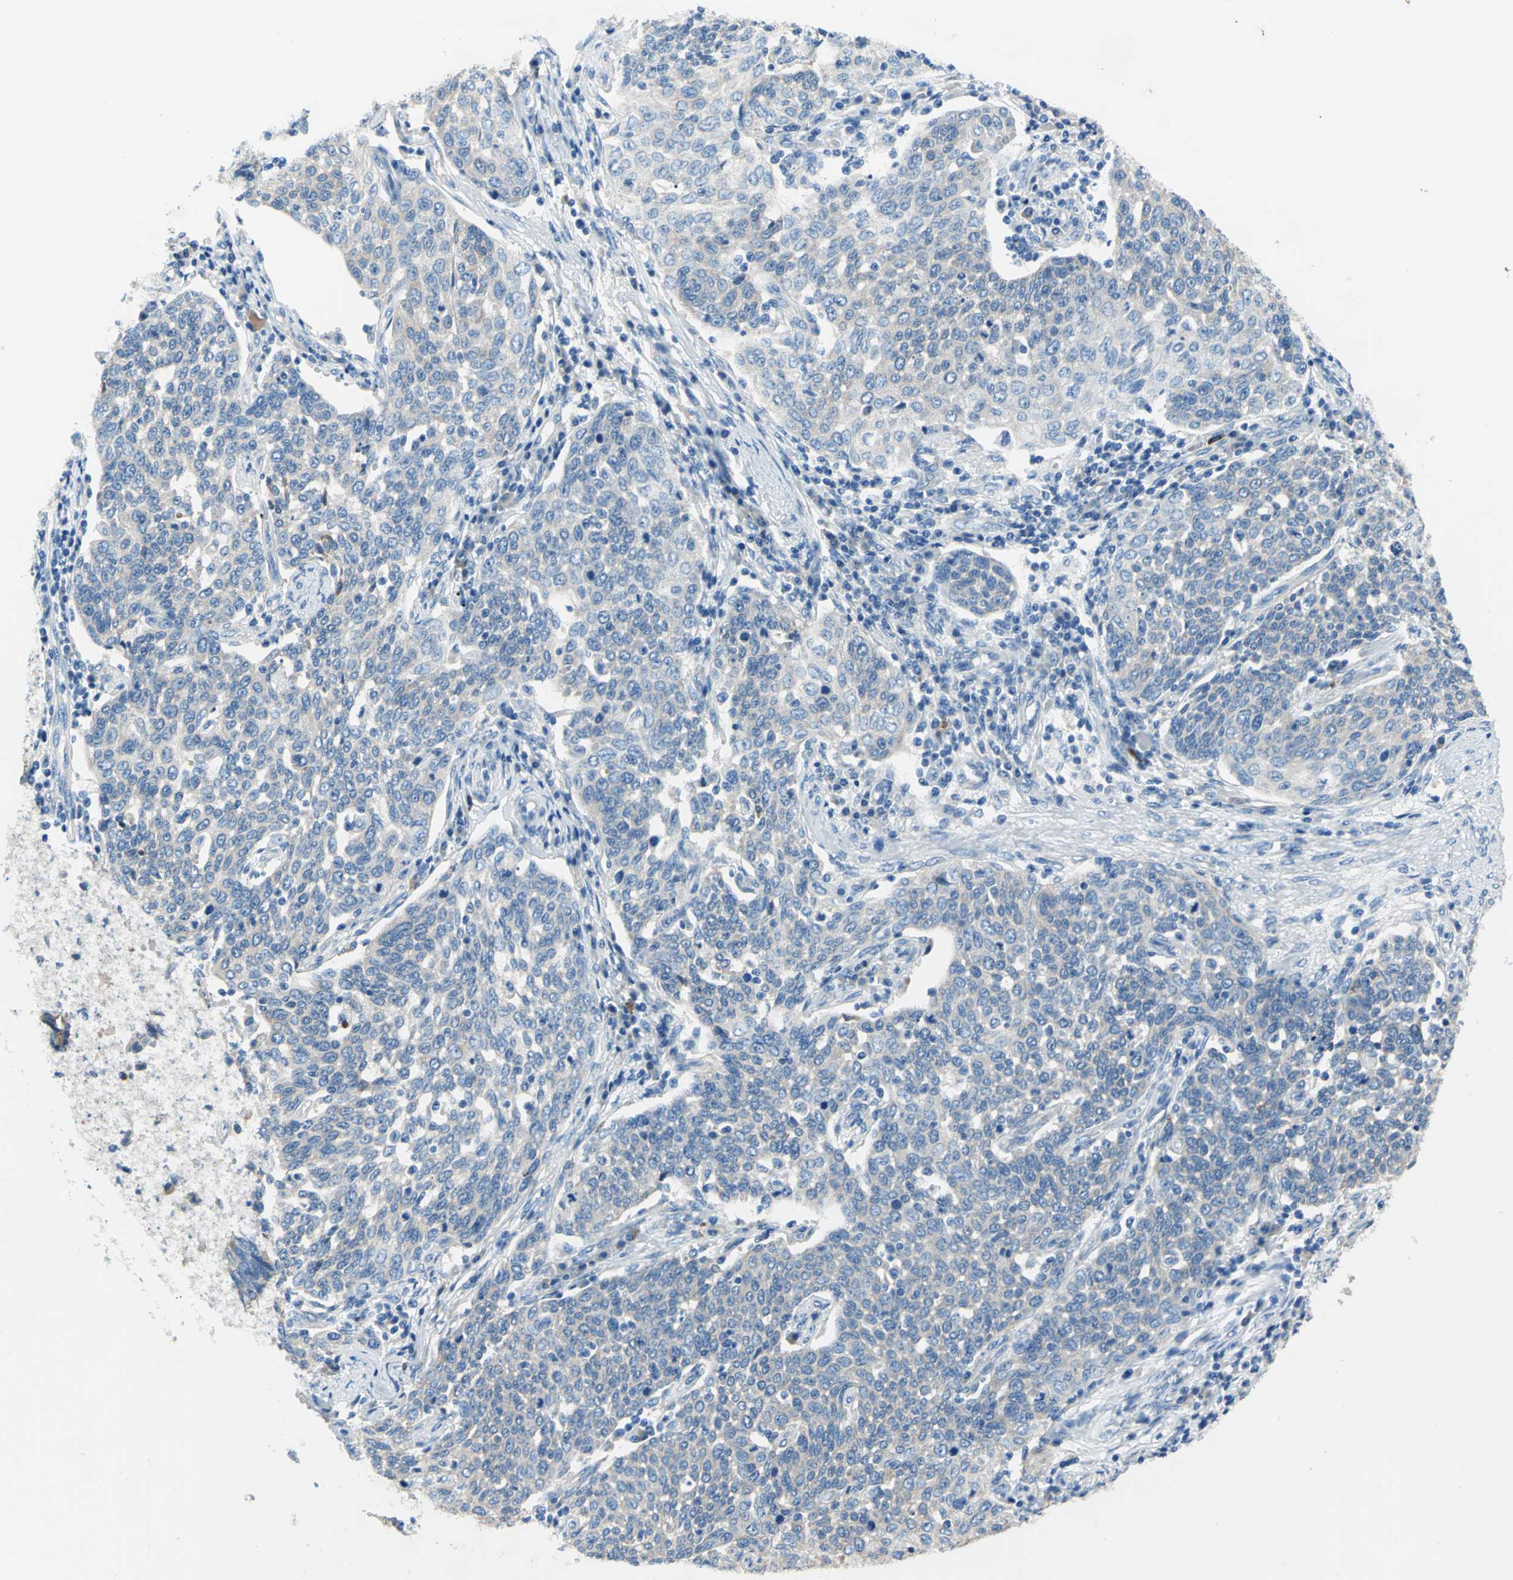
{"staining": {"intensity": "negative", "quantity": "none", "location": "none"}, "tissue": "cervical cancer", "cell_type": "Tumor cells", "image_type": "cancer", "snomed": [{"axis": "morphology", "description": "Squamous cell carcinoma, NOS"}, {"axis": "topography", "description": "Cervix"}], "caption": "High magnification brightfield microscopy of cervical cancer (squamous cell carcinoma) stained with DAB (brown) and counterstained with hematoxylin (blue): tumor cells show no significant expression.", "gene": "TRIM25", "patient": {"sex": "female", "age": 34}}